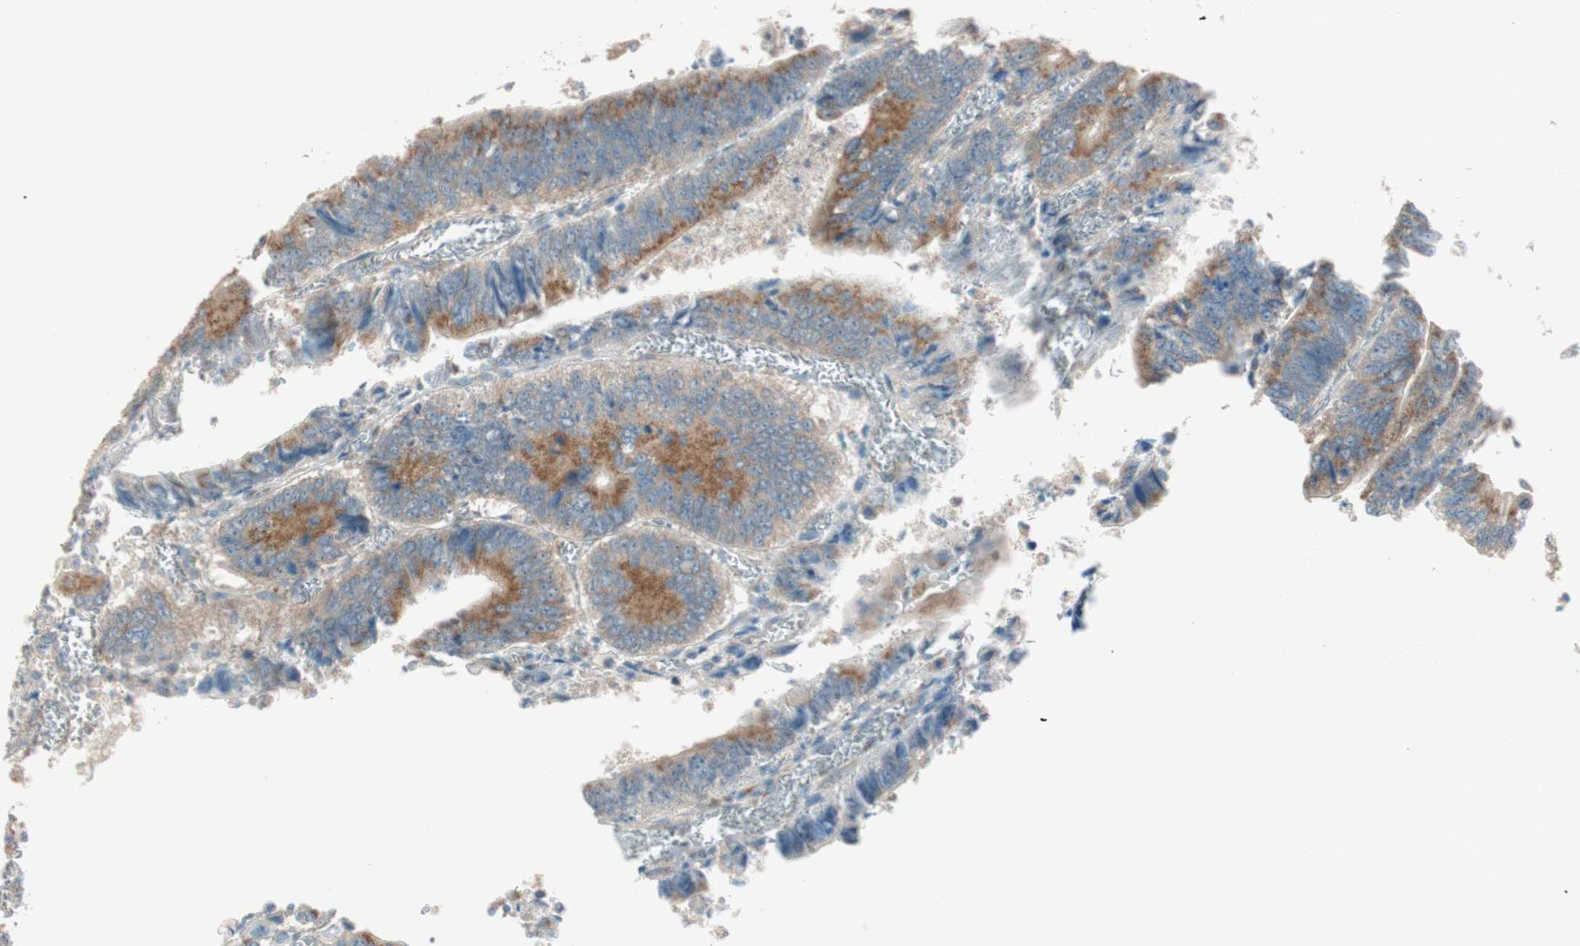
{"staining": {"intensity": "moderate", "quantity": "25%-75%", "location": "cytoplasmic/membranous"}, "tissue": "colorectal cancer", "cell_type": "Tumor cells", "image_type": "cancer", "snomed": [{"axis": "morphology", "description": "Adenocarcinoma, NOS"}, {"axis": "topography", "description": "Colon"}], "caption": "Immunohistochemical staining of human adenocarcinoma (colorectal) shows moderate cytoplasmic/membranous protein expression in about 25%-75% of tumor cells.", "gene": "SEC16A", "patient": {"sex": "male", "age": 72}}